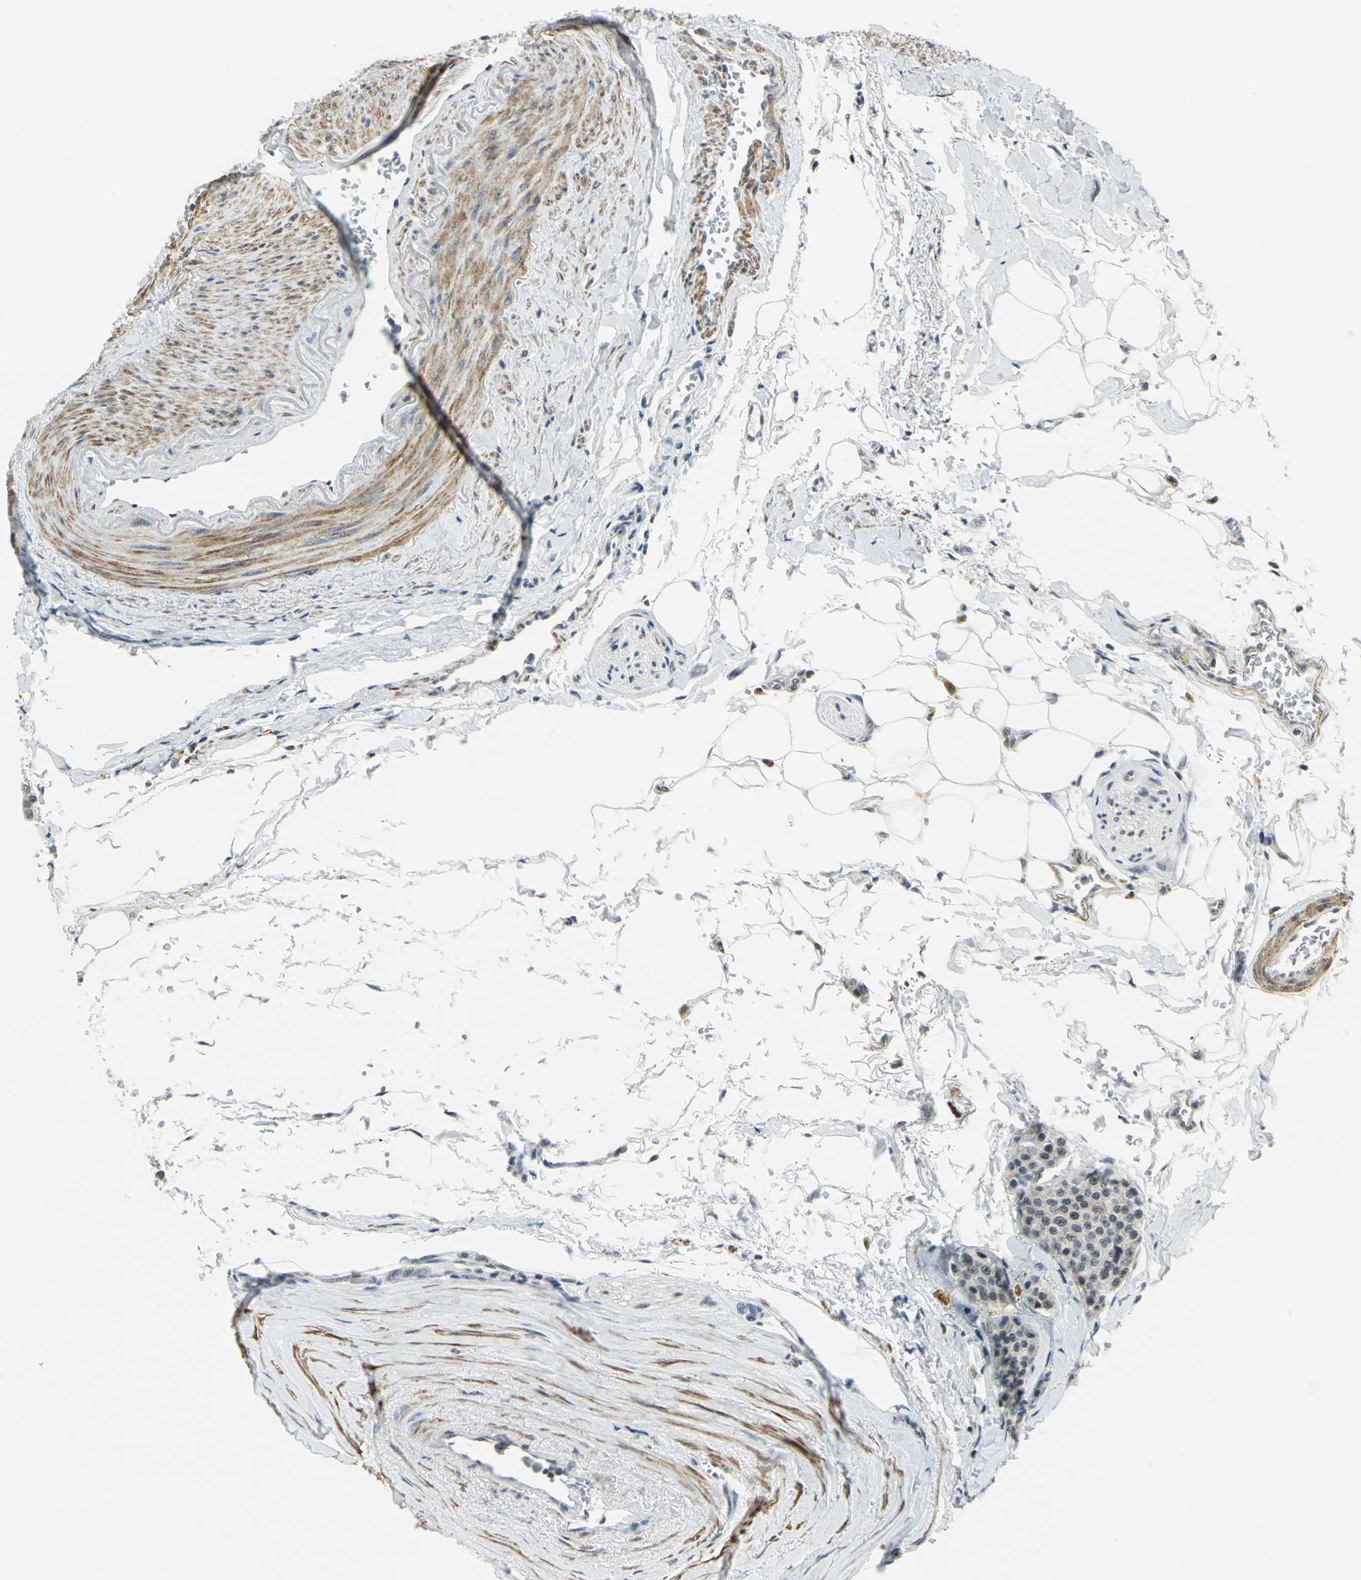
{"staining": {"intensity": "weak", "quantity": "25%-75%", "location": "cytoplasmic/membranous"}, "tissue": "carcinoid", "cell_type": "Tumor cells", "image_type": "cancer", "snomed": [{"axis": "morphology", "description": "Carcinoid, malignant, NOS"}, {"axis": "topography", "description": "Colon"}], "caption": "Protein staining of carcinoid (malignant) tissue exhibits weak cytoplasmic/membranous staining in about 25%-75% of tumor cells.", "gene": "MTA1", "patient": {"sex": "female", "age": 61}}